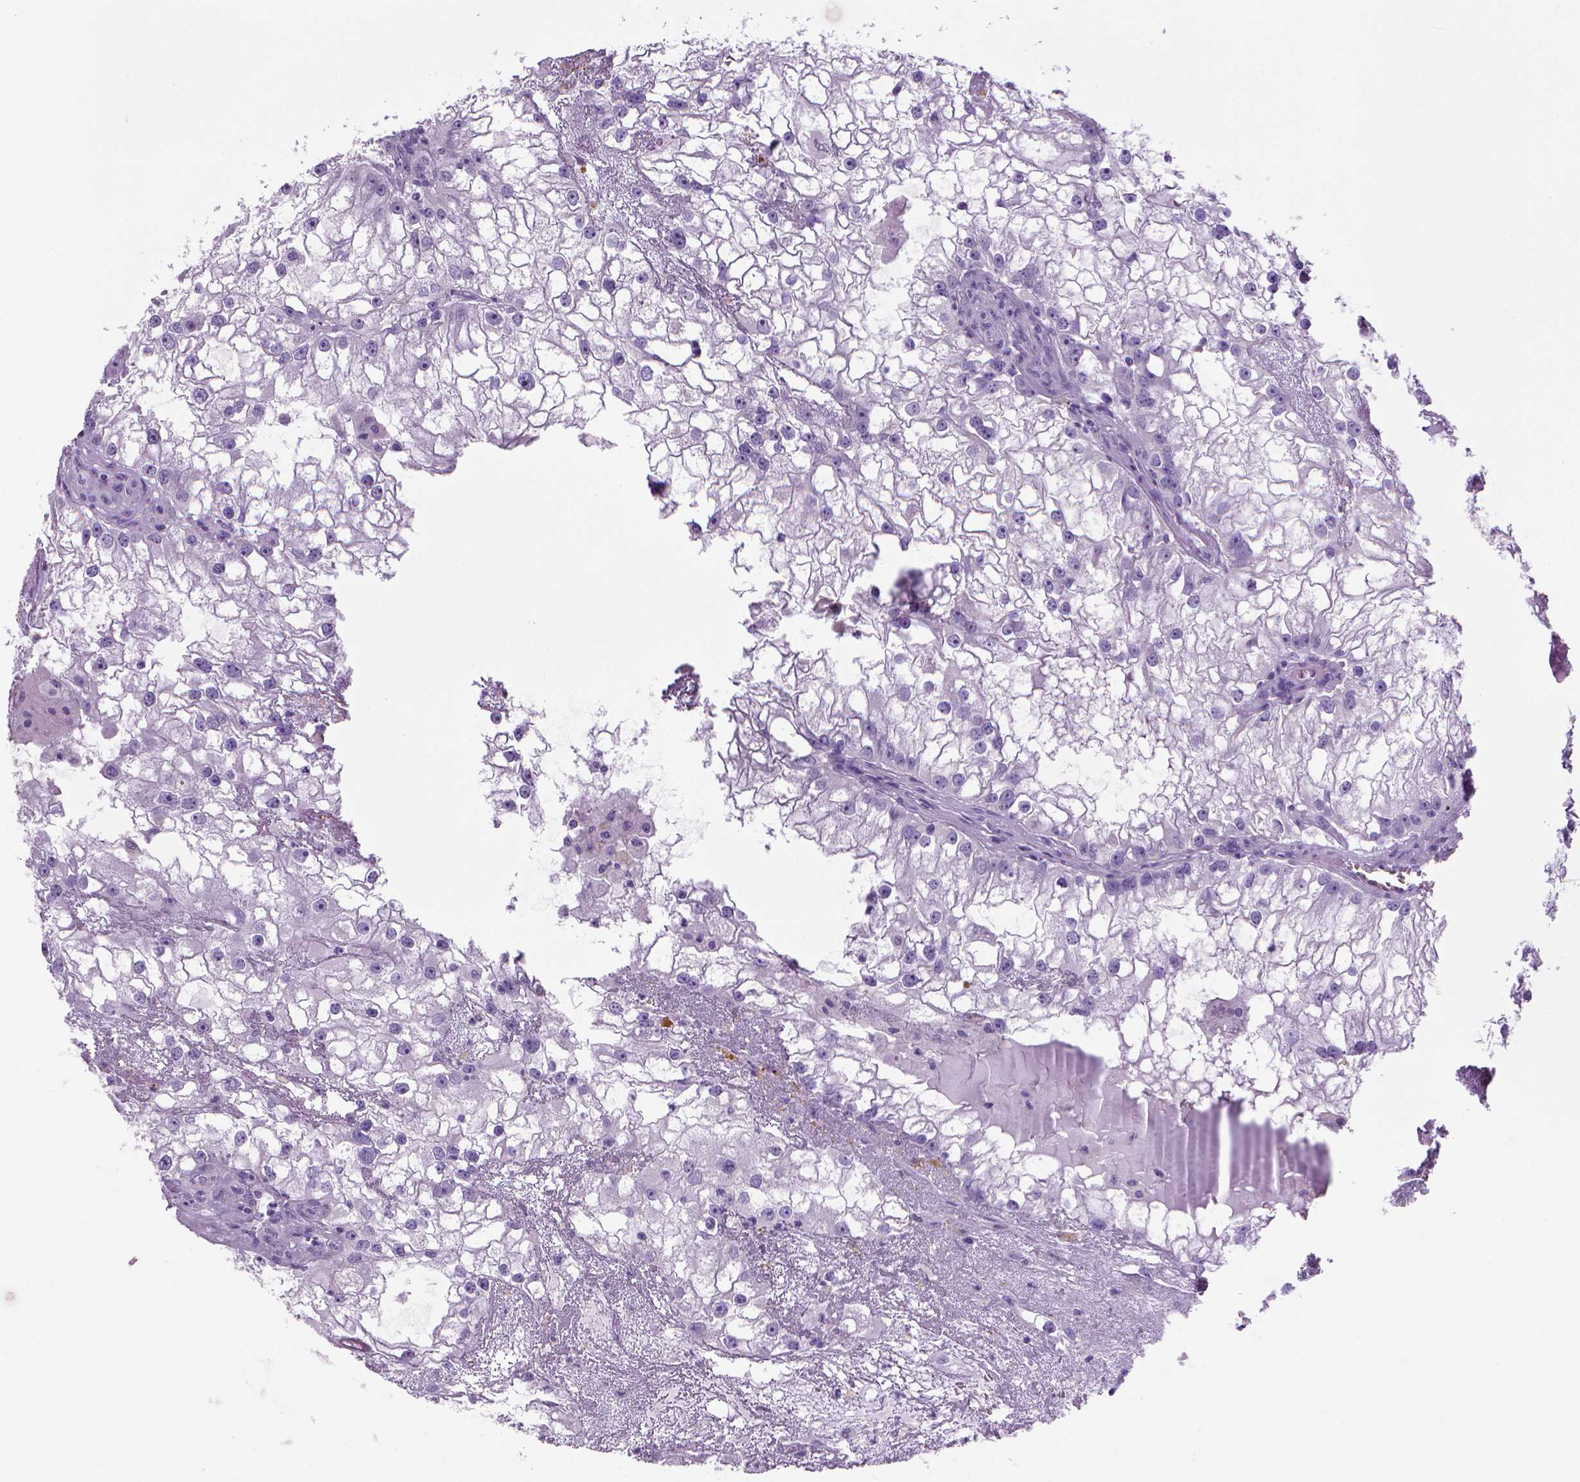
{"staining": {"intensity": "negative", "quantity": "none", "location": "none"}, "tissue": "renal cancer", "cell_type": "Tumor cells", "image_type": "cancer", "snomed": [{"axis": "morphology", "description": "Adenocarcinoma, NOS"}, {"axis": "topography", "description": "Kidney"}], "caption": "Immunohistochemistry histopathology image of neoplastic tissue: renal adenocarcinoma stained with DAB (3,3'-diaminobenzidine) displays no significant protein staining in tumor cells. (DAB IHC with hematoxylin counter stain).", "gene": "ARHGEF33", "patient": {"sex": "male", "age": 59}}